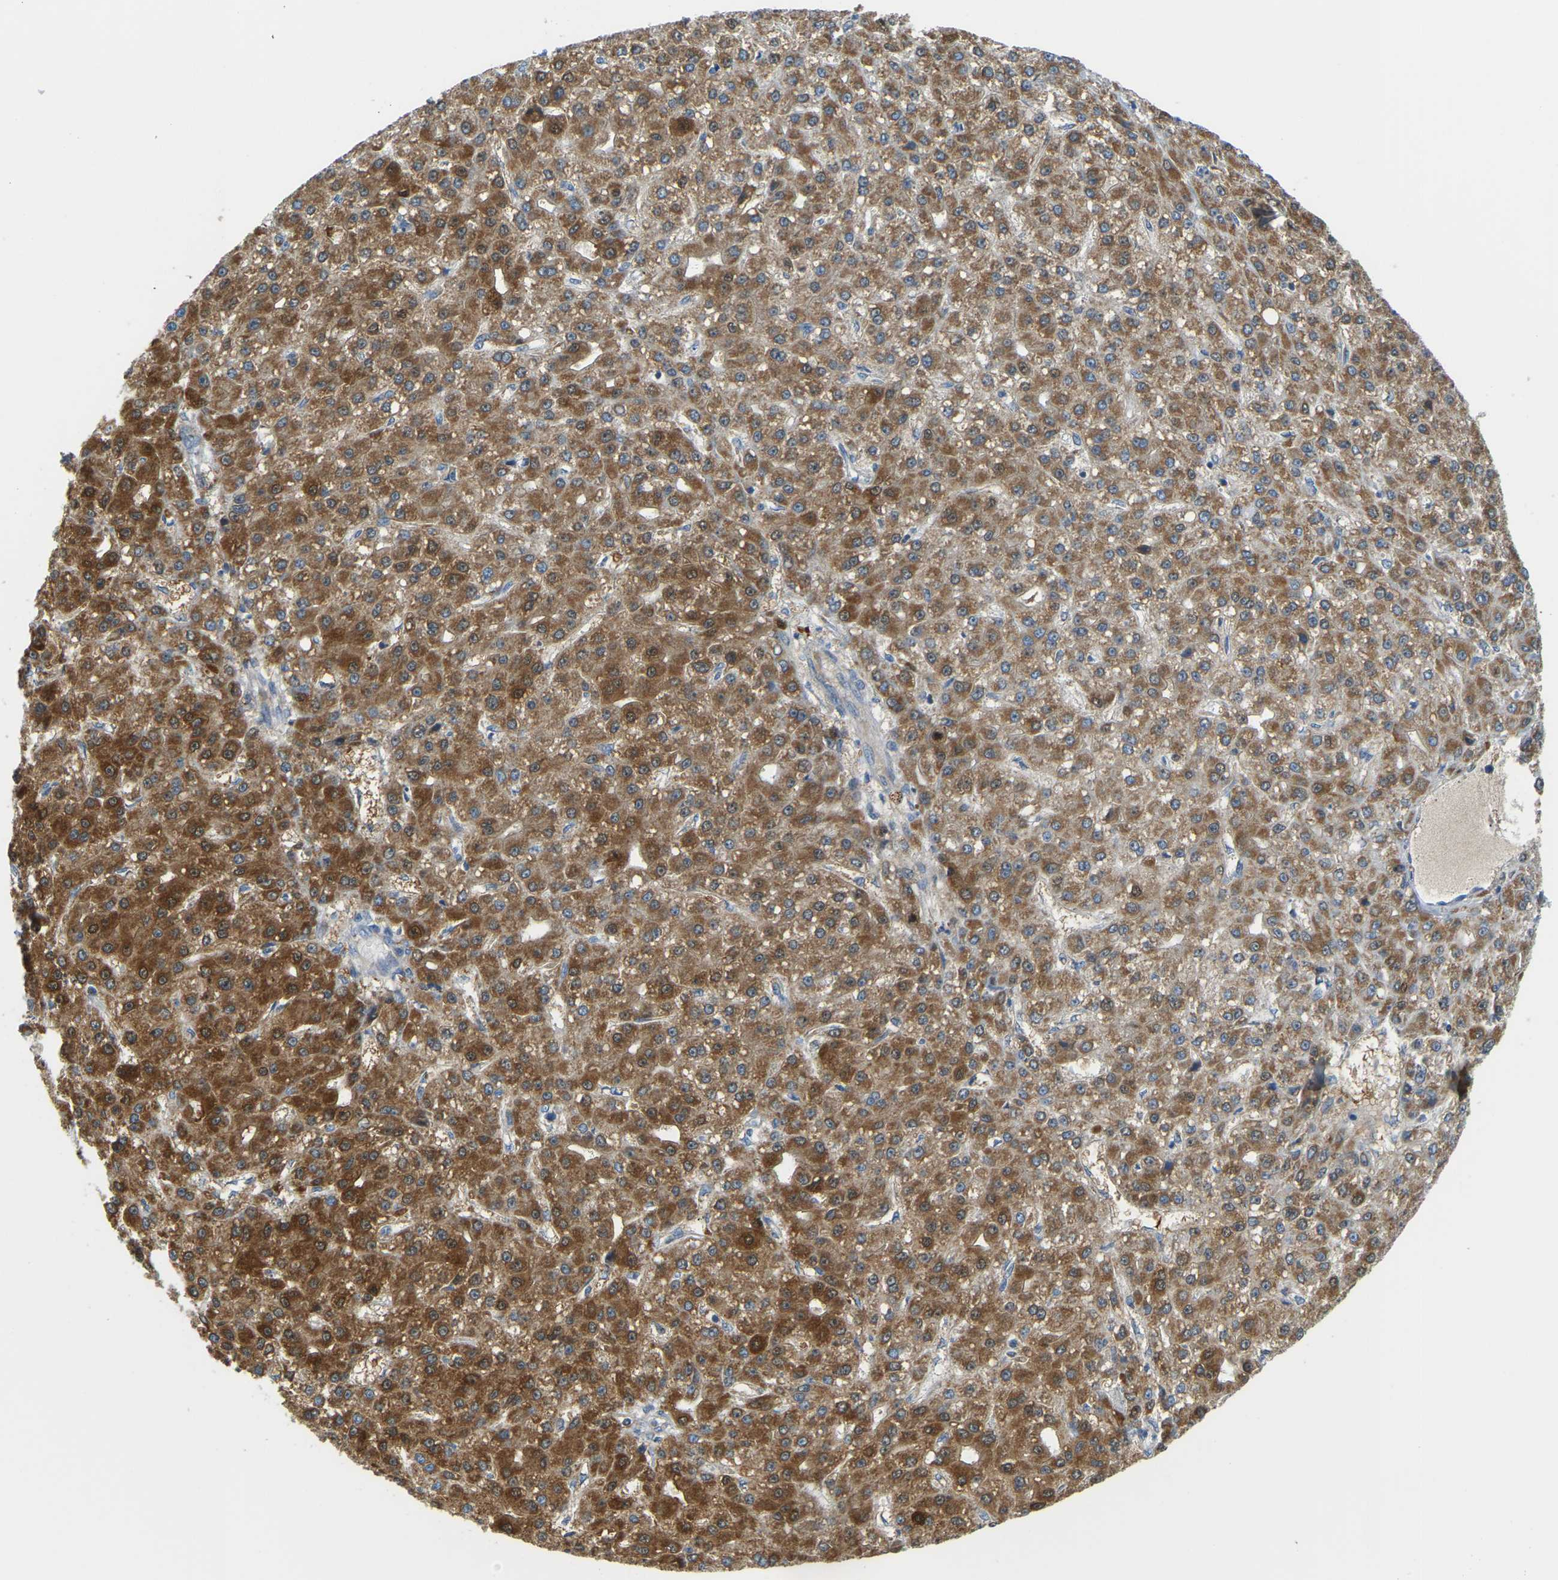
{"staining": {"intensity": "strong", "quantity": ">75%", "location": "cytoplasmic/membranous"}, "tissue": "liver cancer", "cell_type": "Tumor cells", "image_type": "cancer", "snomed": [{"axis": "morphology", "description": "Carcinoma, Hepatocellular, NOS"}, {"axis": "topography", "description": "Liver"}], "caption": "Protein staining by IHC reveals strong cytoplasmic/membranous positivity in approximately >75% of tumor cells in liver cancer (hepatocellular carcinoma). Immunohistochemistry stains the protein of interest in brown and the nuclei are stained blue.", "gene": "GDA", "patient": {"sex": "male", "age": 67}}